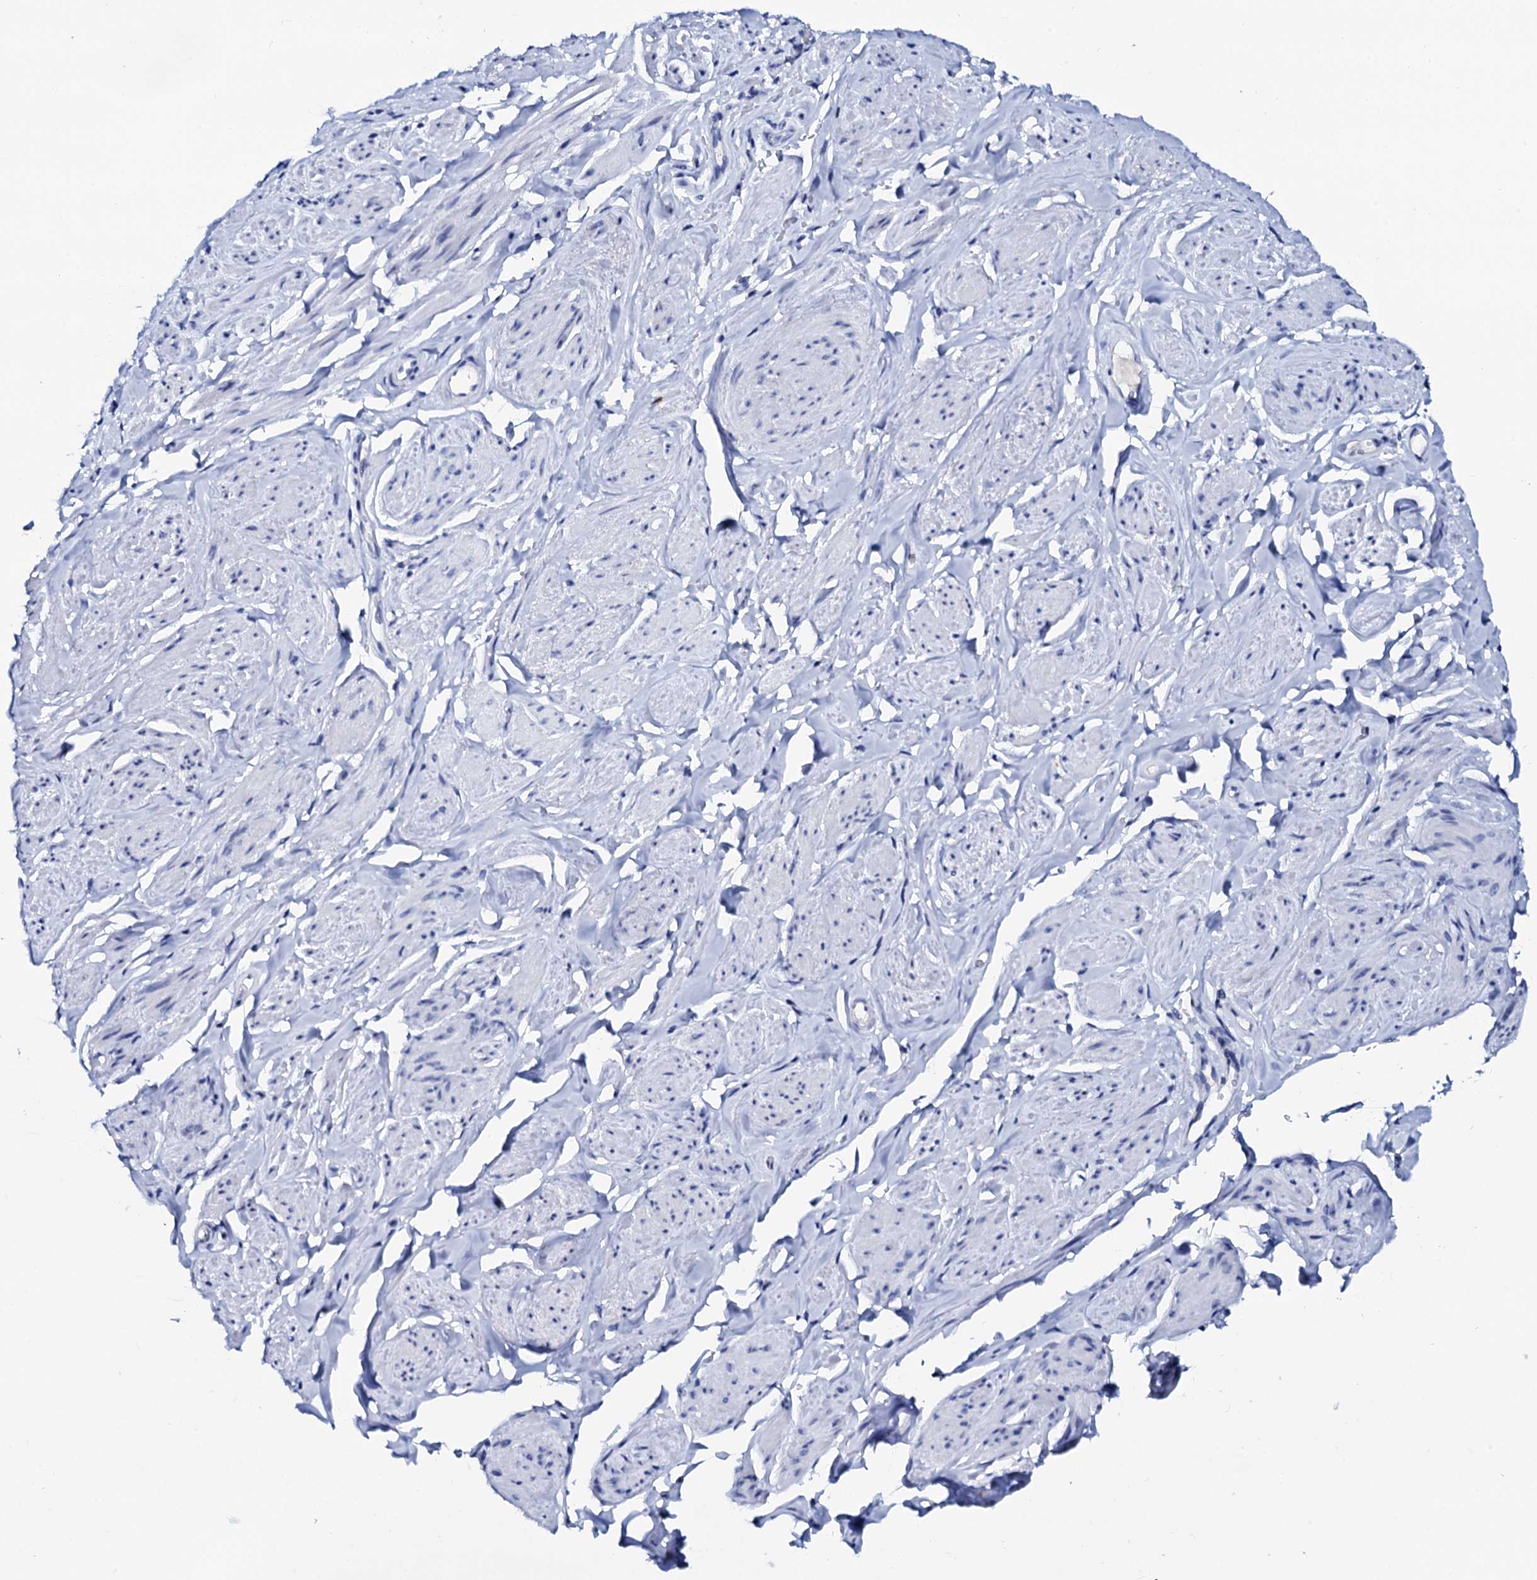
{"staining": {"intensity": "negative", "quantity": "none", "location": "none"}, "tissue": "smooth muscle", "cell_type": "Smooth muscle cells", "image_type": "normal", "snomed": [{"axis": "morphology", "description": "Normal tissue, NOS"}, {"axis": "topography", "description": "Smooth muscle"}, {"axis": "topography", "description": "Peripheral nerve tissue"}], "caption": "High power microscopy micrograph of an immunohistochemistry (IHC) micrograph of benign smooth muscle, revealing no significant expression in smooth muscle cells.", "gene": "SPATA19", "patient": {"sex": "male", "age": 69}}